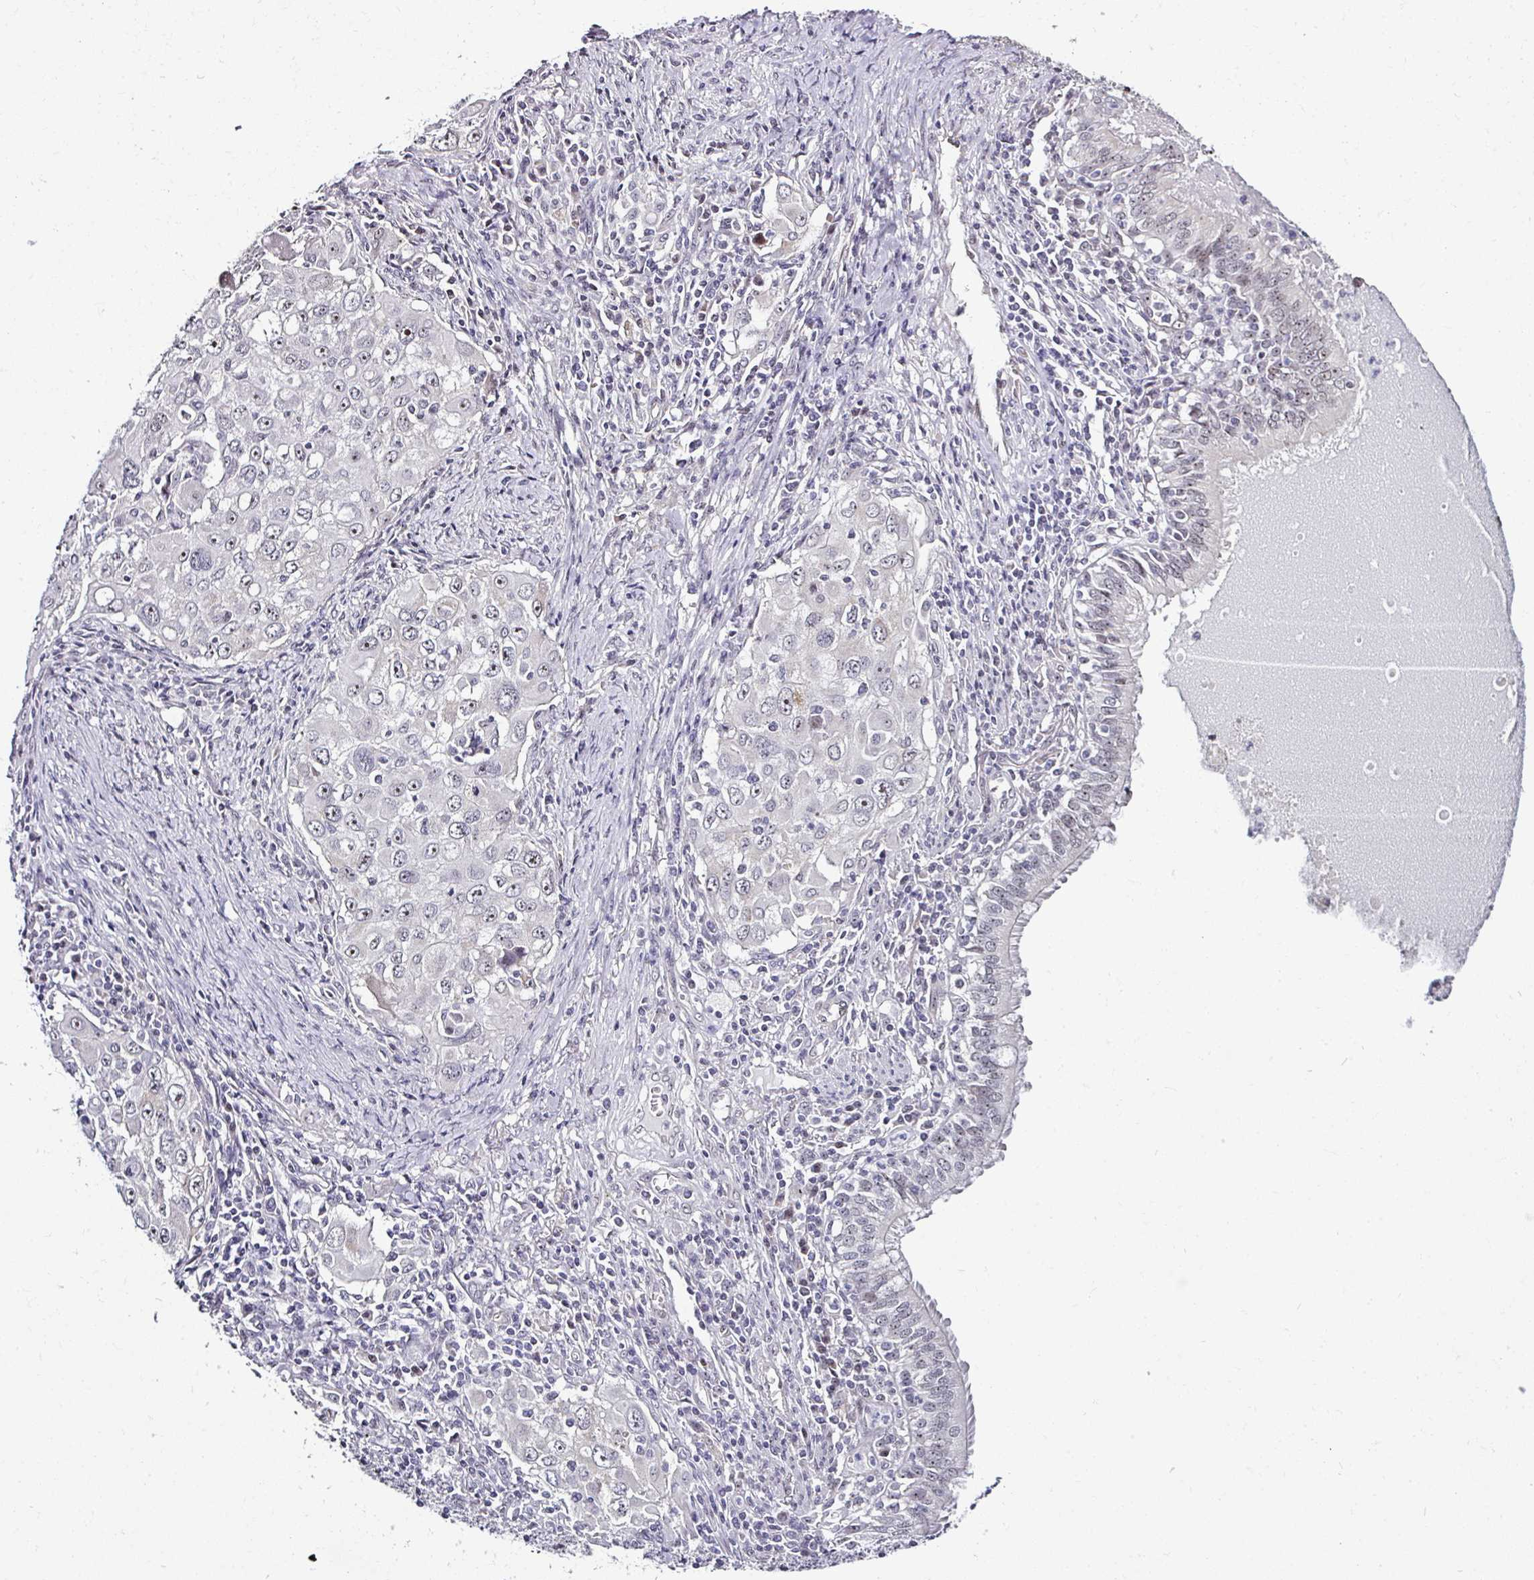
{"staining": {"intensity": "weak", "quantity": "25%-75%", "location": "nuclear"}, "tissue": "lung cancer", "cell_type": "Tumor cells", "image_type": "cancer", "snomed": [{"axis": "morphology", "description": "Adenocarcinoma, NOS"}, {"axis": "morphology", "description": "Adenocarcinoma, metastatic, NOS"}, {"axis": "topography", "description": "Lymph node"}, {"axis": "topography", "description": "Lung"}], "caption": "This micrograph shows lung cancer (adenocarcinoma) stained with IHC to label a protein in brown. The nuclear of tumor cells show weak positivity for the protein. Nuclei are counter-stained blue.", "gene": "NACC2", "patient": {"sex": "female", "age": 42}}